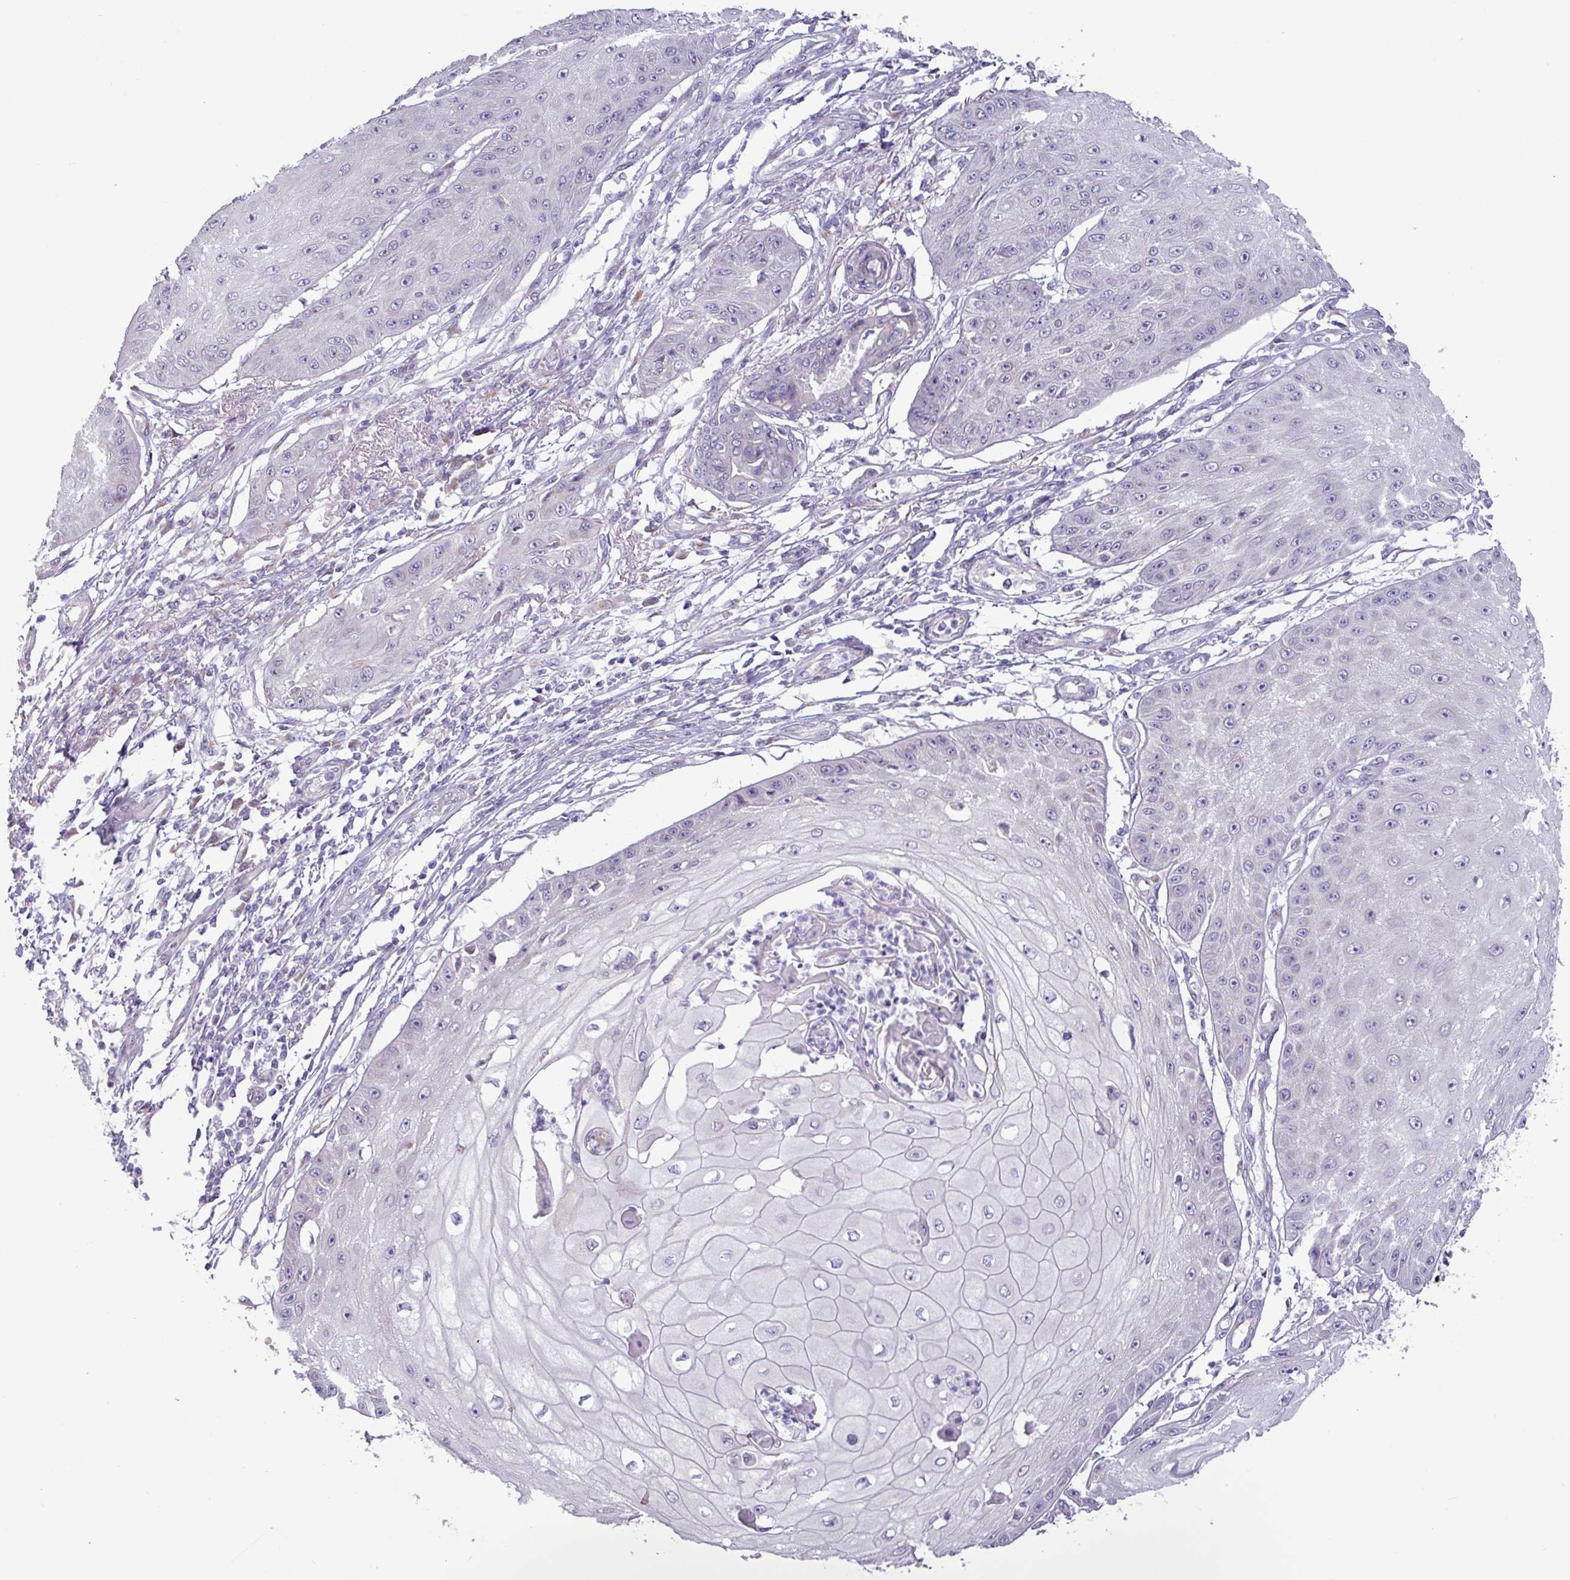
{"staining": {"intensity": "negative", "quantity": "none", "location": "none"}, "tissue": "skin cancer", "cell_type": "Tumor cells", "image_type": "cancer", "snomed": [{"axis": "morphology", "description": "Squamous cell carcinoma, NOS"}, {"axis": "topography", "description": "Skin"}], "caption": "Histopathology image shows no protein positivity in tumor cells of squamous cell carcinoma (skin) tissue. (Stains: DAB immunohistochemistry with hematoxylin counter stain, Microscopy: brightfield microscopy at high magnification).", "gene": "STIMATE", "patient": {"sex": "male", "age": 70}}